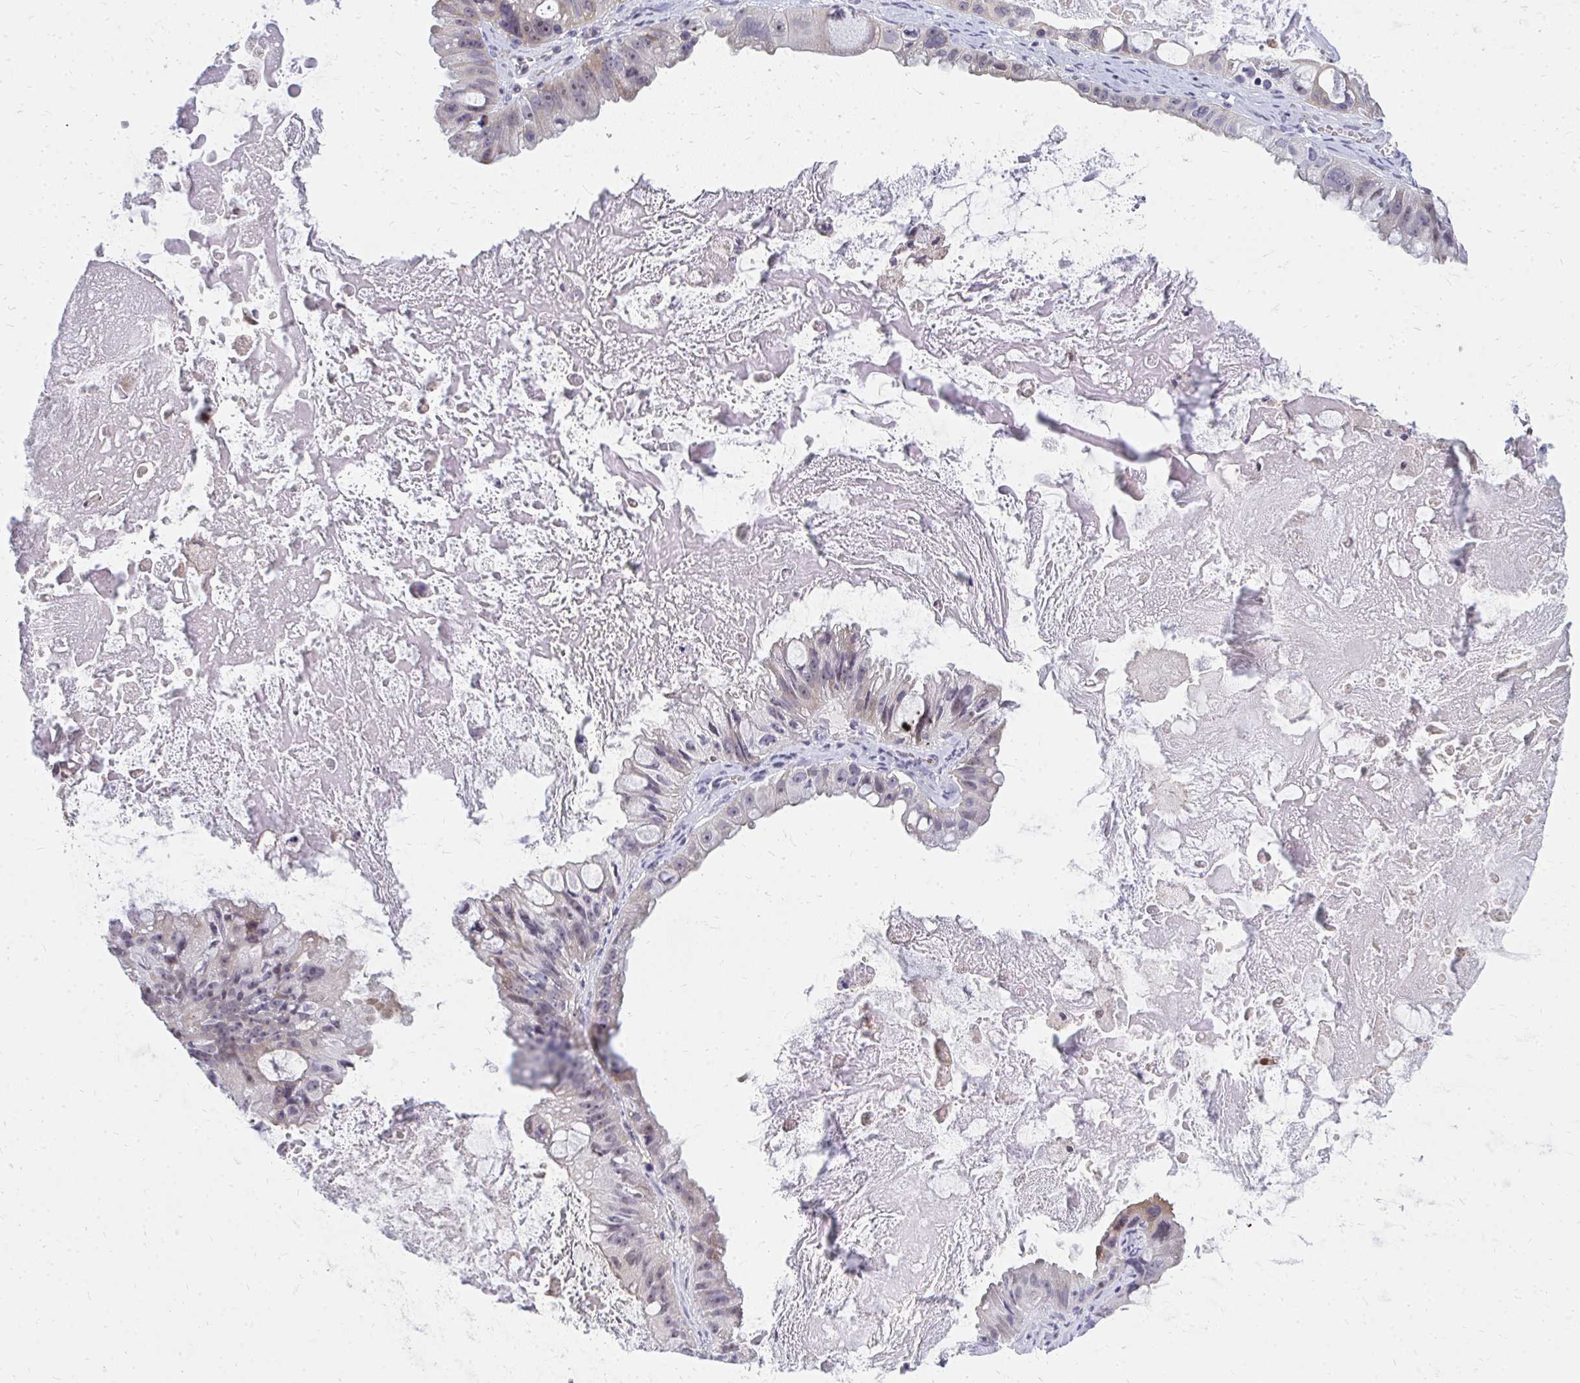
{"staining": {"intensity": "negative", "quantity": "none", "location": "none"}, "tissue": "ovarian cancer", "cell_type": "Tumor cells", "image_type": "cancer", "snomed": [{"axis": "morphology", "description": "Cystadenocarcinoma, mucinous, NOS"}, {"axis": "topography", "description": "Ovary"}], "caption": "Immunohistochemical staining of ovarian cancer (mucinous cystadenocarcinoma) shows no significant staining in tumor cells.", "gene": "FAM9A", "patient": {"sex": "female", "age": 61}}